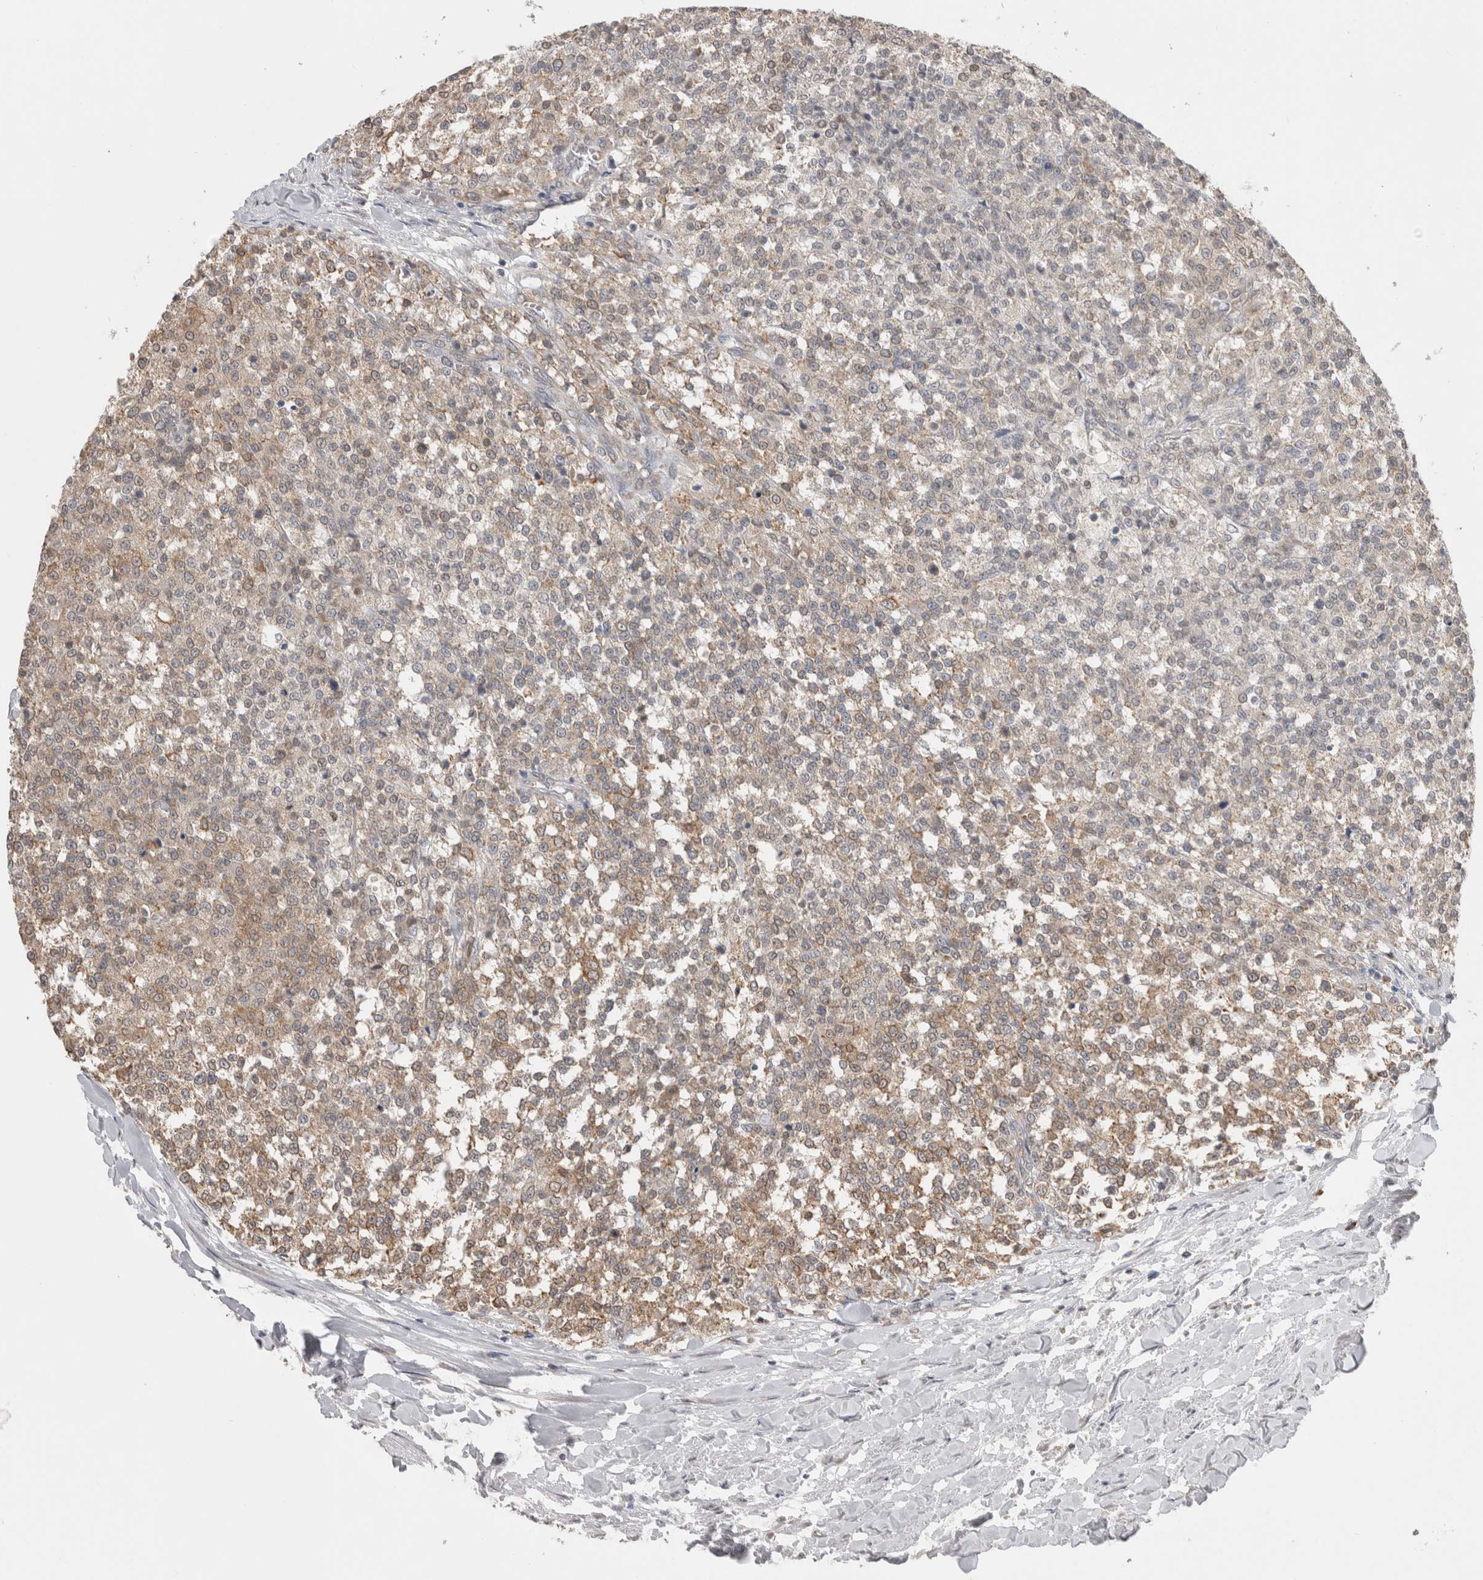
{"staining": {"intensity": "weak", "quantity": ">75%", "location": "cytoplasmic/membranous"}, "tissue": "testis cancer", "cell_type": "Tumor cells", "image_type": "cancer", "snomed": [{"axis": "morphology", "description": "Seminoma, NOS"}, {"axis": "topography", "description": "Testis"}], "caption": "Seminoma (testis) was stained to show a protein in brown. There is low levels of weak cytoplasmic/membranous expression in approximately >75% of tumor cells. (Brightfield microscopy of DAB IHC at high magnification).", "gene": "NOMO1", "patient": {"sex": "male", "age": 59}}